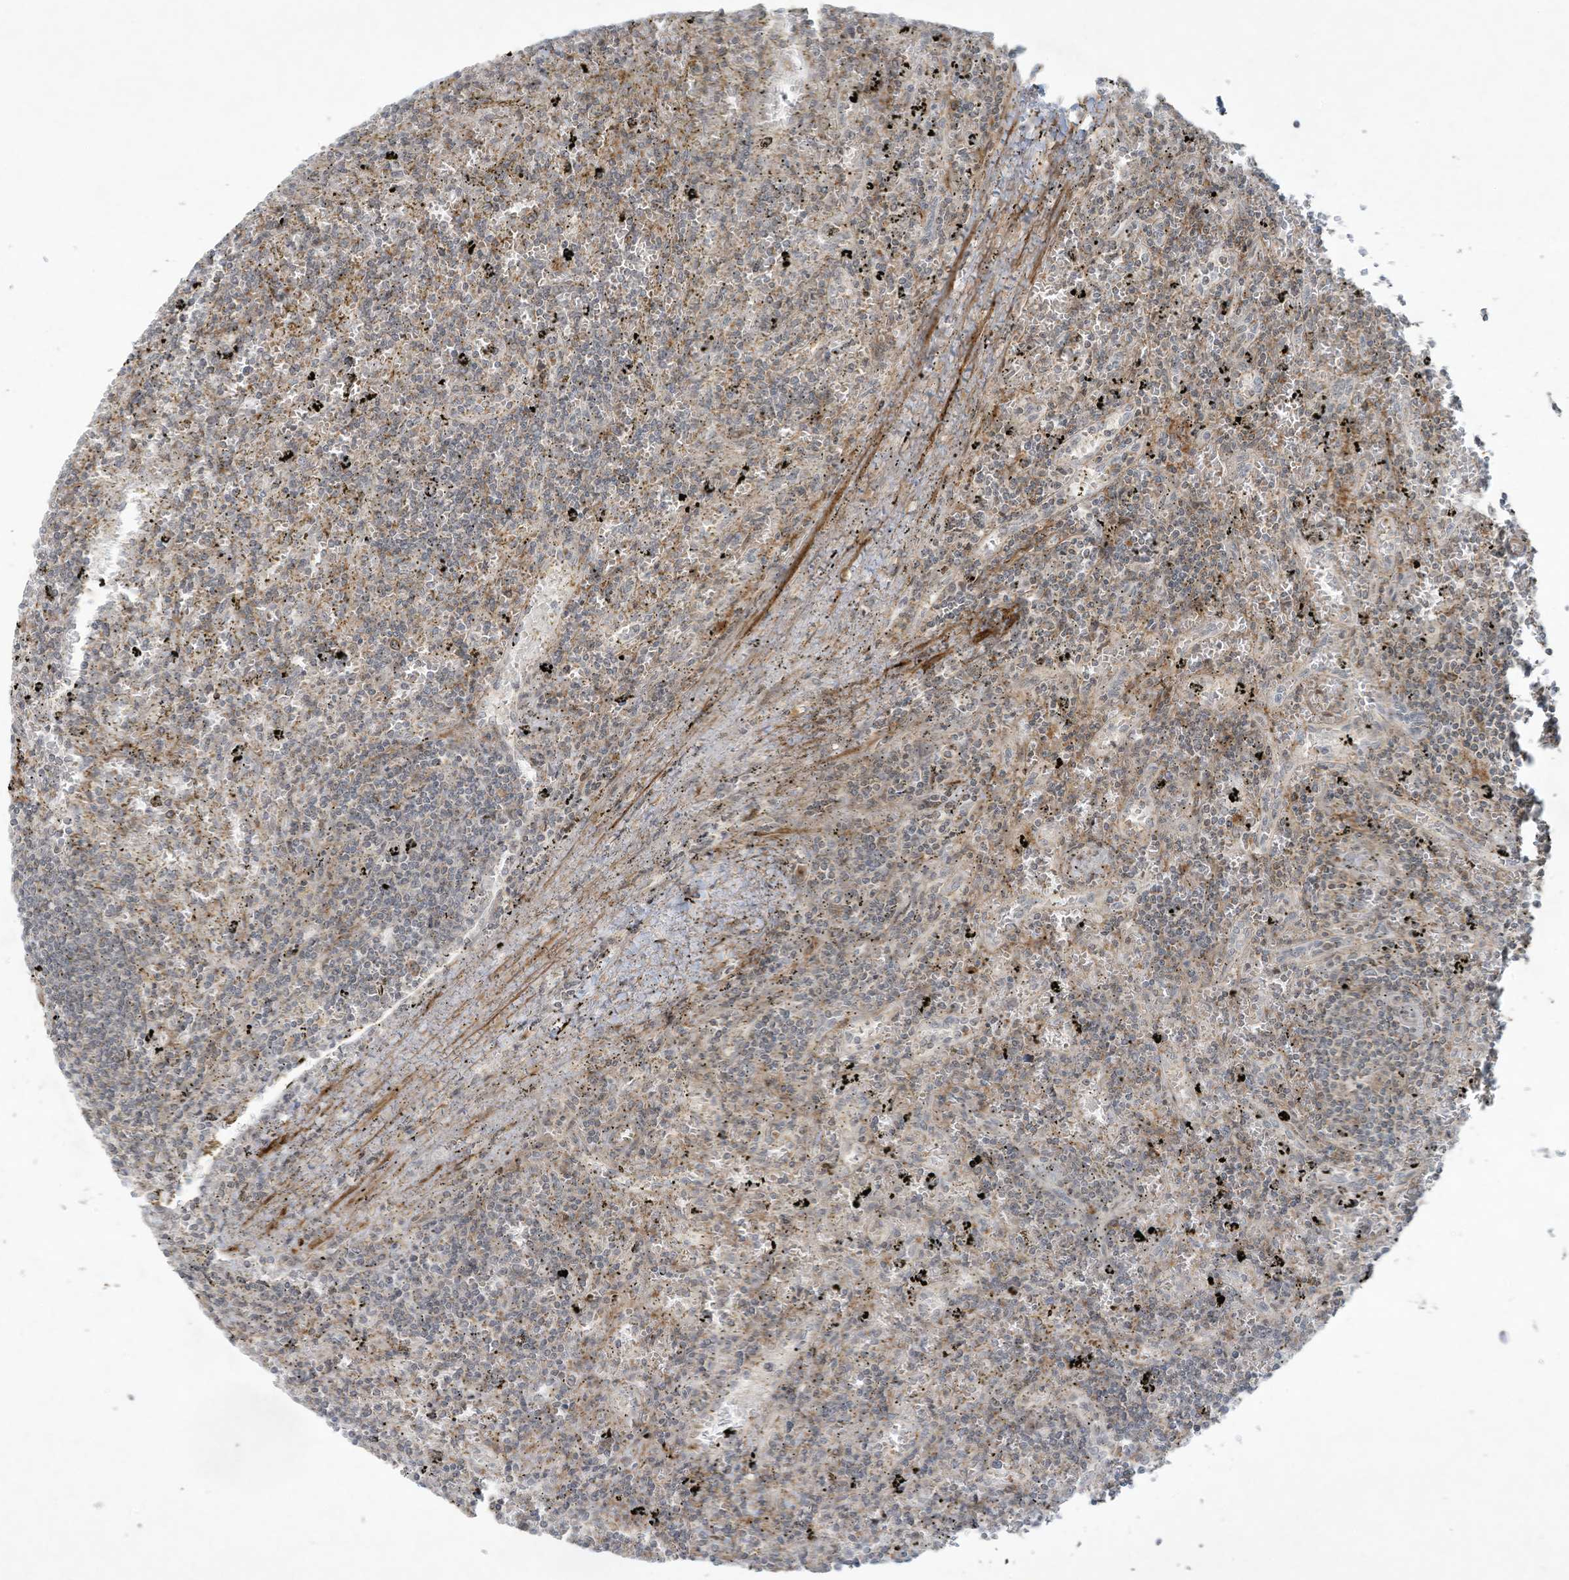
{"staining": {"intensity": "negative", "quantity": "none", "location": "none"}, "tissue": "lymphoma", "cell_type": "Tumor cells", "image_type": "cancer", "snomed": [{"axis": "morphology", "description": "Malignant lymphoma, non-Hodgkin's type, Low grade"}, {"axis": "topography", "description": "Spleen"}], "caption": "Protein analysis of lymphoma exhibits no significant expression in tumor cells.", "gene": "ZNF263", "patient": {"sex": "male", "age": 76}}